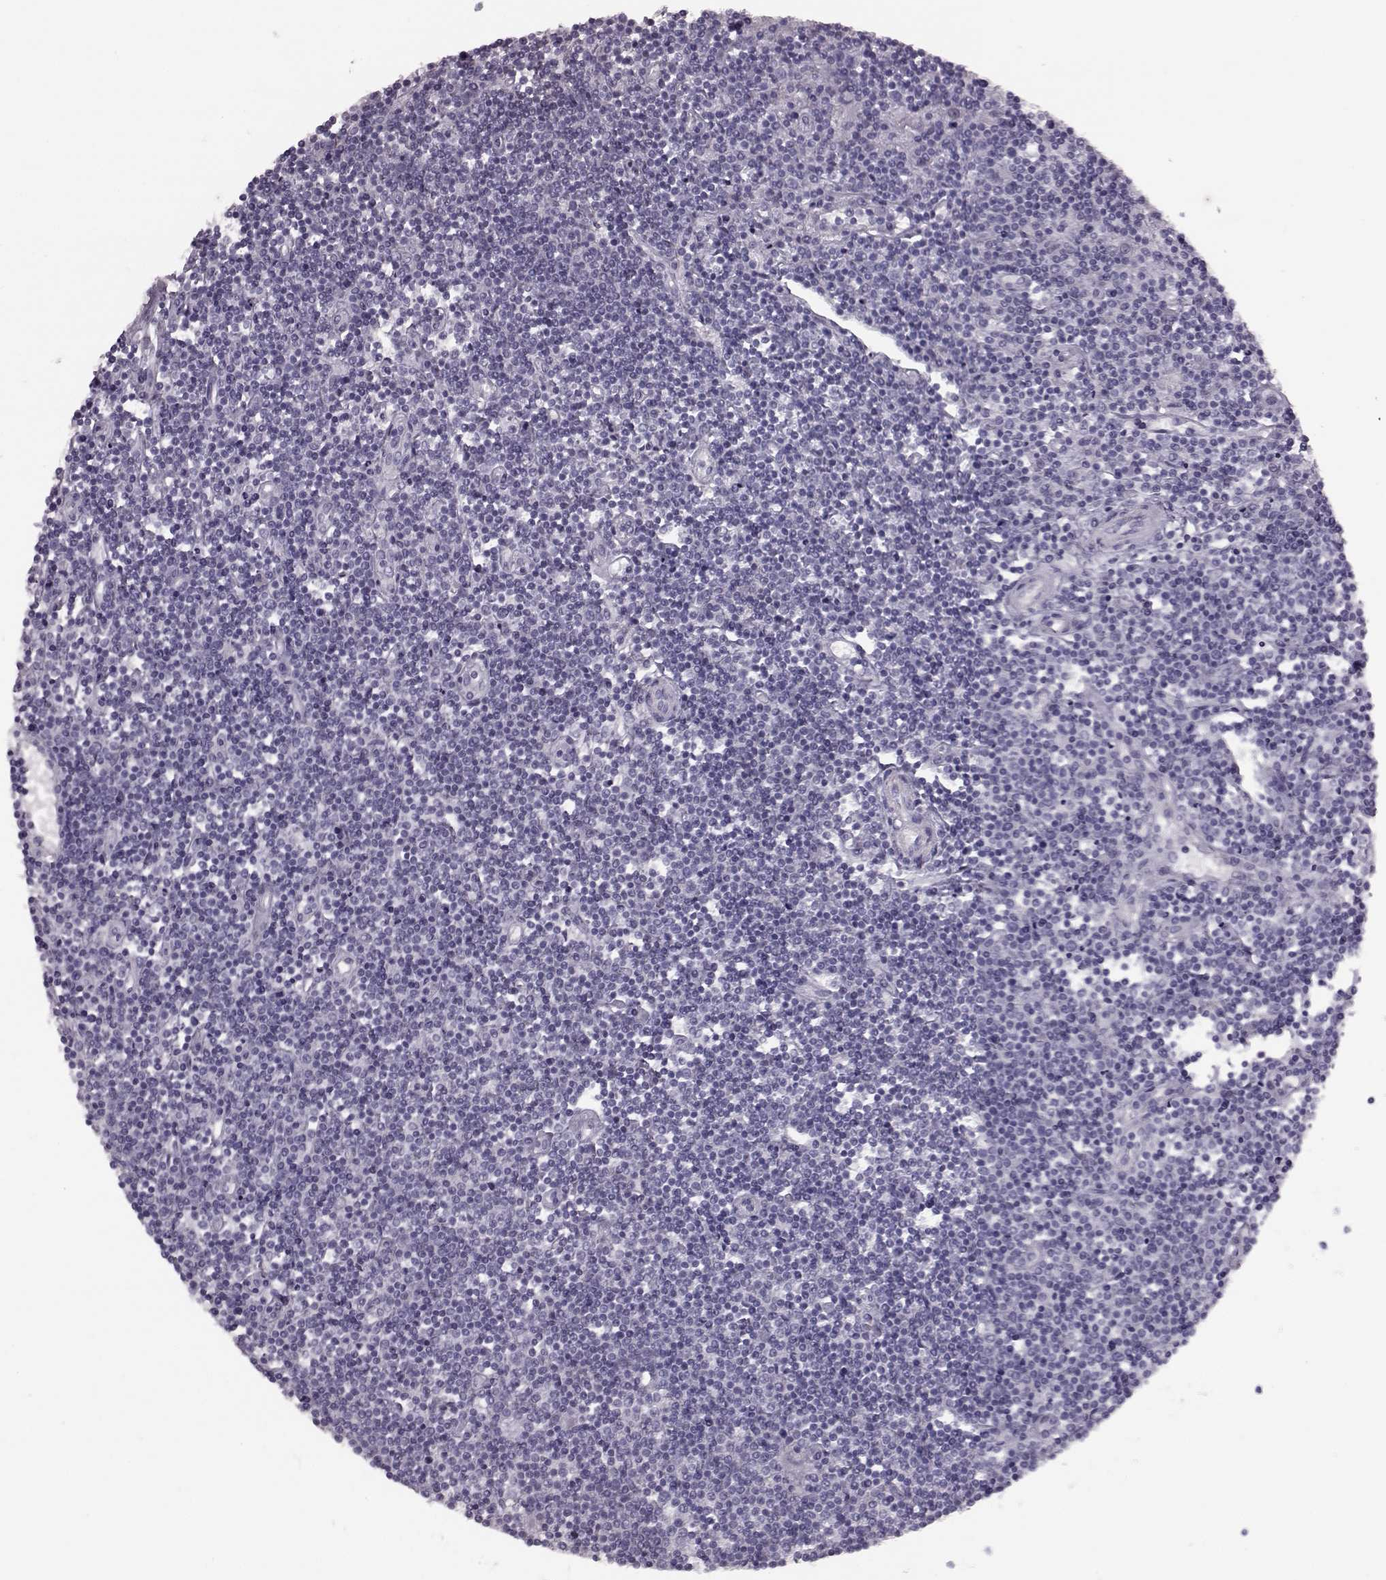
{"staining": {"intensity": "negative", "quantity": "none", "location": "none"}, "tissue": "lymphoma", "cell_type": "Tumor cells", "image_type": "cancer", "snomed": [{"axis": "morphology", "description": "Hodgkin's disease, NOS"}, {"axis": "topography", "description": "Lymph node"}], "caption": "Micrograph shows no protein expression in tumor cells of lymphoma tissue.", "gene": "CRYBA2", "patient": {"sex": "male", "age": 40}}